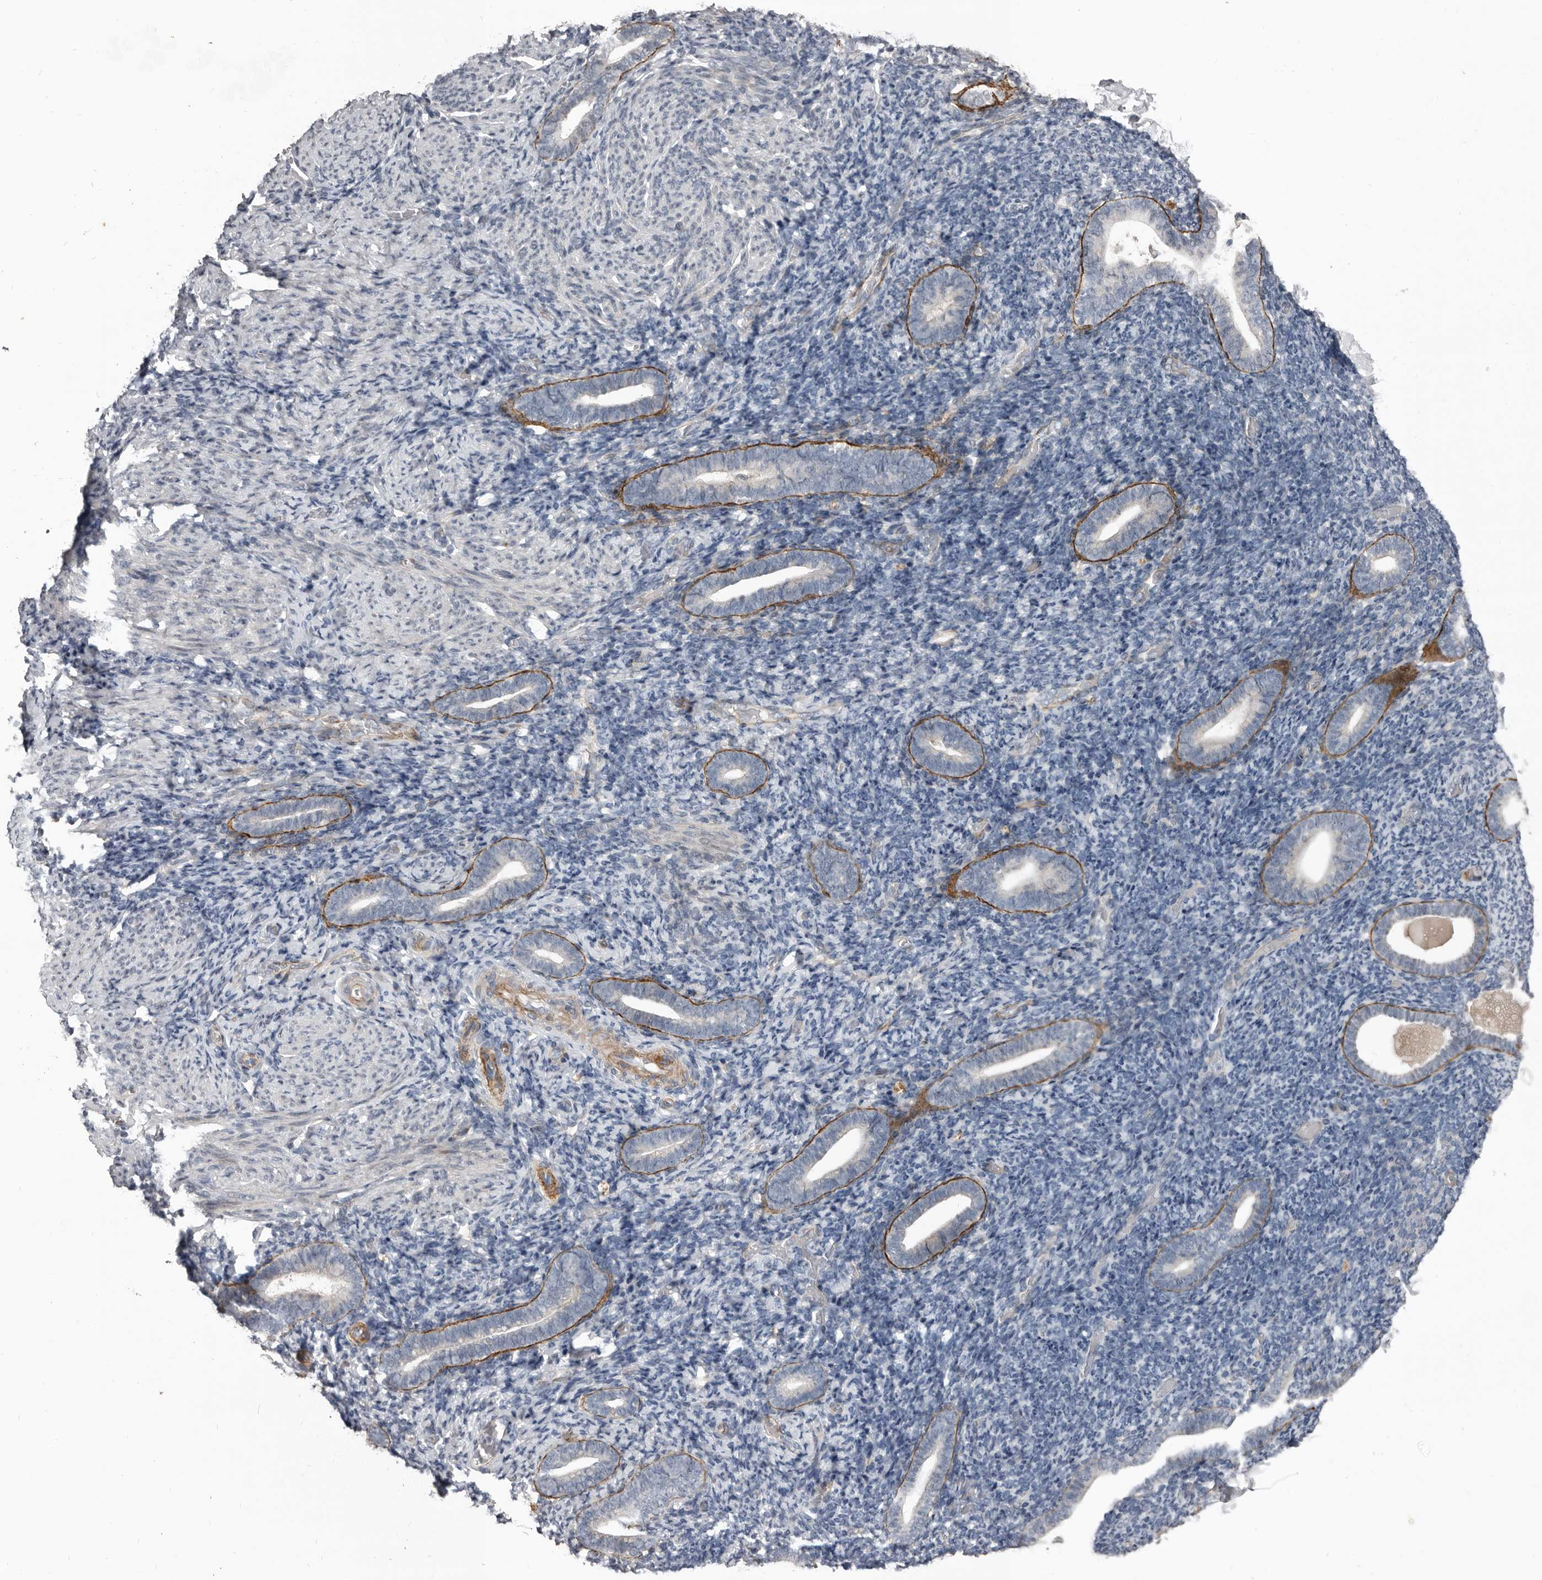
{"staining": {"intensity": "negative", "quantity": "none", "location": "none"}, "tissue": "endometrium", "cell_type": "Cells in endometrial stroma", "image_type": "normal", "snomed": [{"axis": "morphology", "description": "Normal tissue, NOS"}, {"axis": "topography", "description": "Endometrium"}], "caption": "The micrograph displays no significant staining in cells in endometrial stroma of endometrium. Nuclei are stained in blue.", "gene": "C1orf216", "patient": {"sex": "female", "age": 51}}